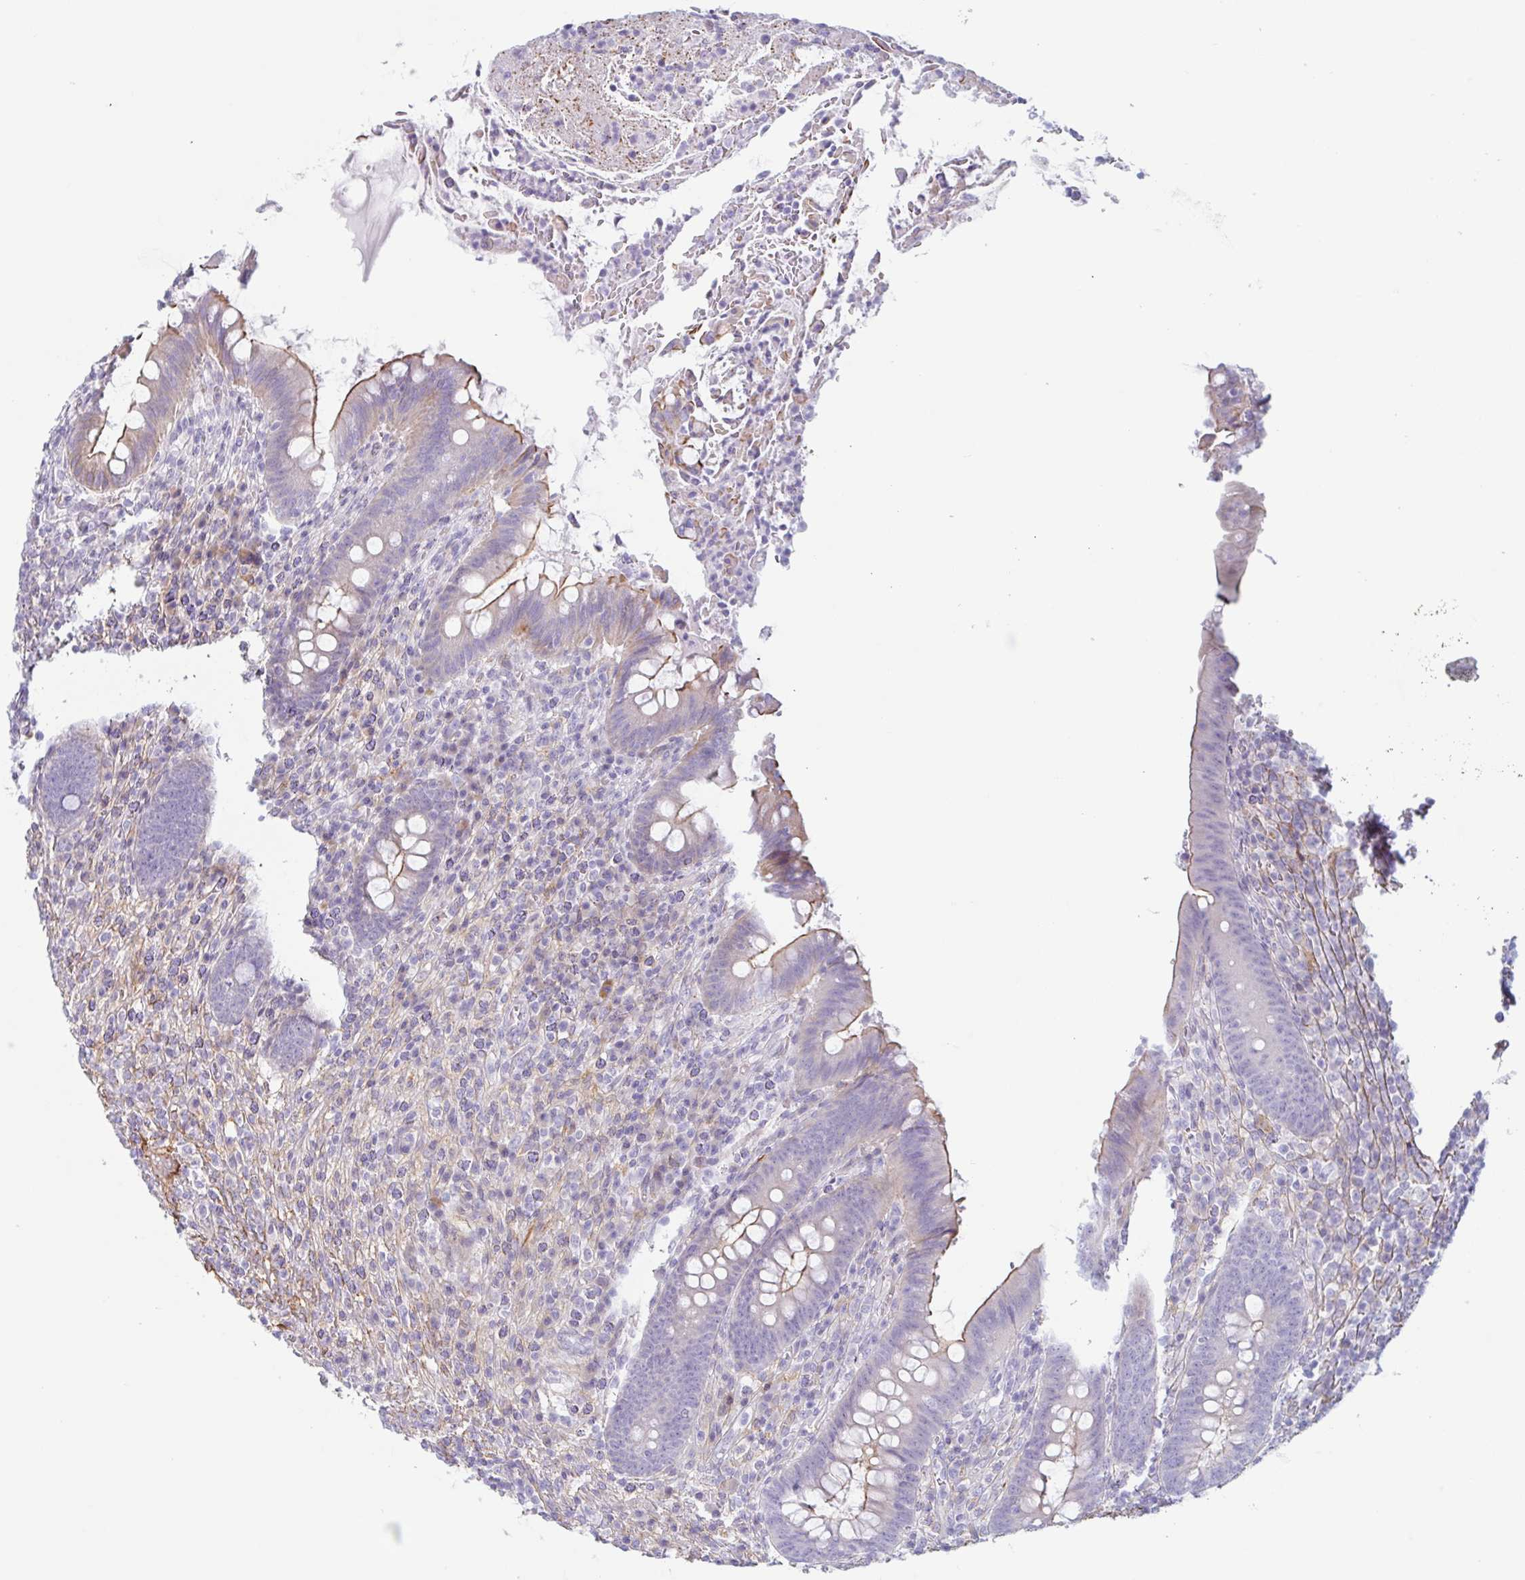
{"staining": {"intensity": "moderate", "quantity": "<25%", "location": "cytoplasmic/membranous"}, "tissue": "appendix", "cell_type": "Glandular cells", "image_type": "normal", "snomed": [{"axis": "morphology", "description": "Normal tissue, NOS"}, {"axis": "topography", "description": "Appendix"}], "caption": "Glandular cells display low levels of moderate cytoplasmic/membranous expression in about <25% of cells in normal appendix.", "gene": "MYH10", "patient": {"sex": "female", "age": 43}}